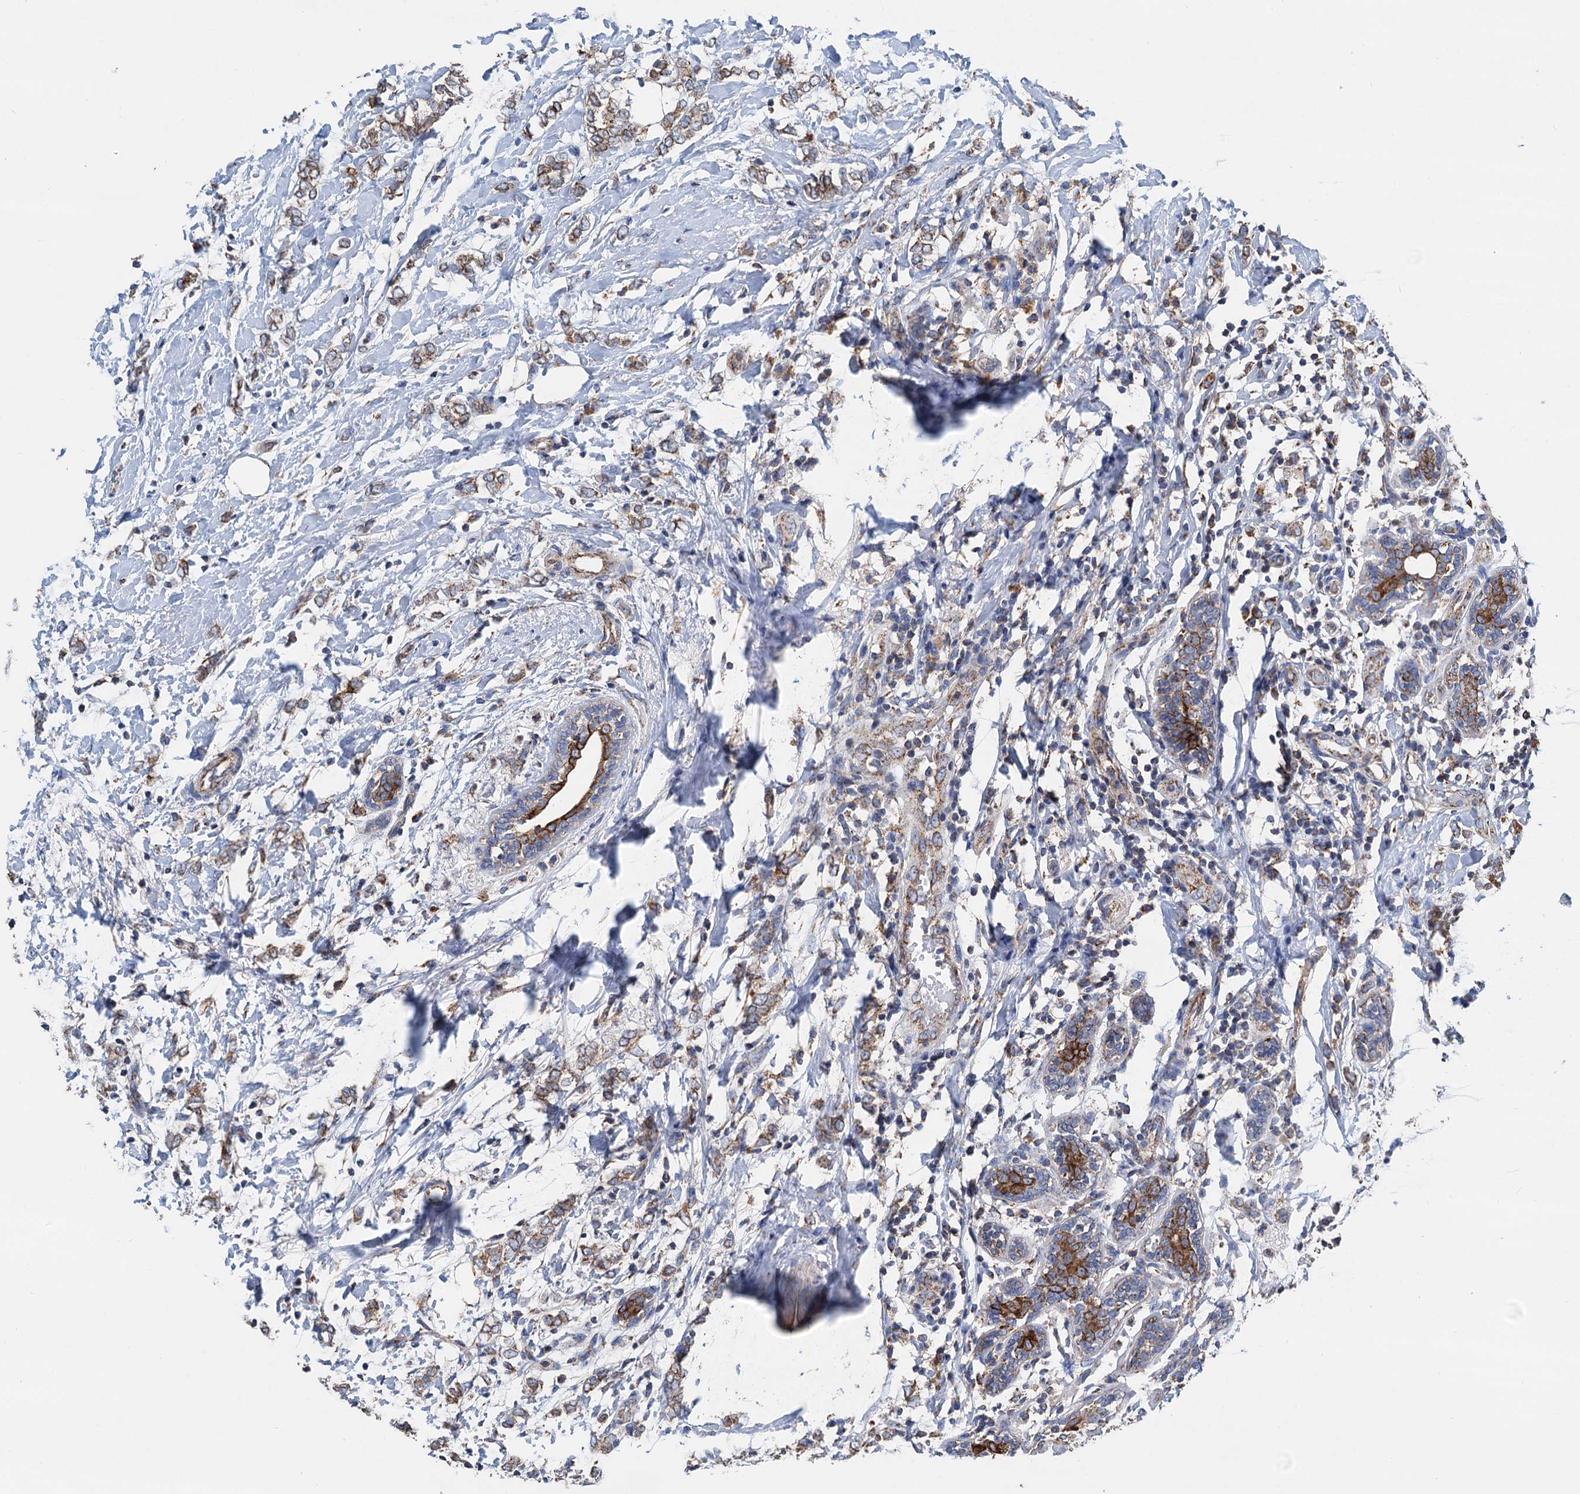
{"staining": {"intensity": "moderate", "quantity": ">75%", "location": "cytoplasmic/membranous"}, "tissue": "breast cancer", "cell_type": "Tumor cells", "image_type": "cancer", "snomed": [{"axis": "morphology", "description": "Normal tissue, NOS"}, {"axis": "morphology", "description": "Lobular carcinoma"}, {"axis": "topography", "description": "Breast"}], "caption": "A histopathology image showing moderate cytoplasmic/membranous positivity in approximately >75% of tumor cells in breast cancer, as visualized by brown immunohistochemical staining.", "gene": "DGLUCY", "patient": {"sex": "female", "age": 47}}